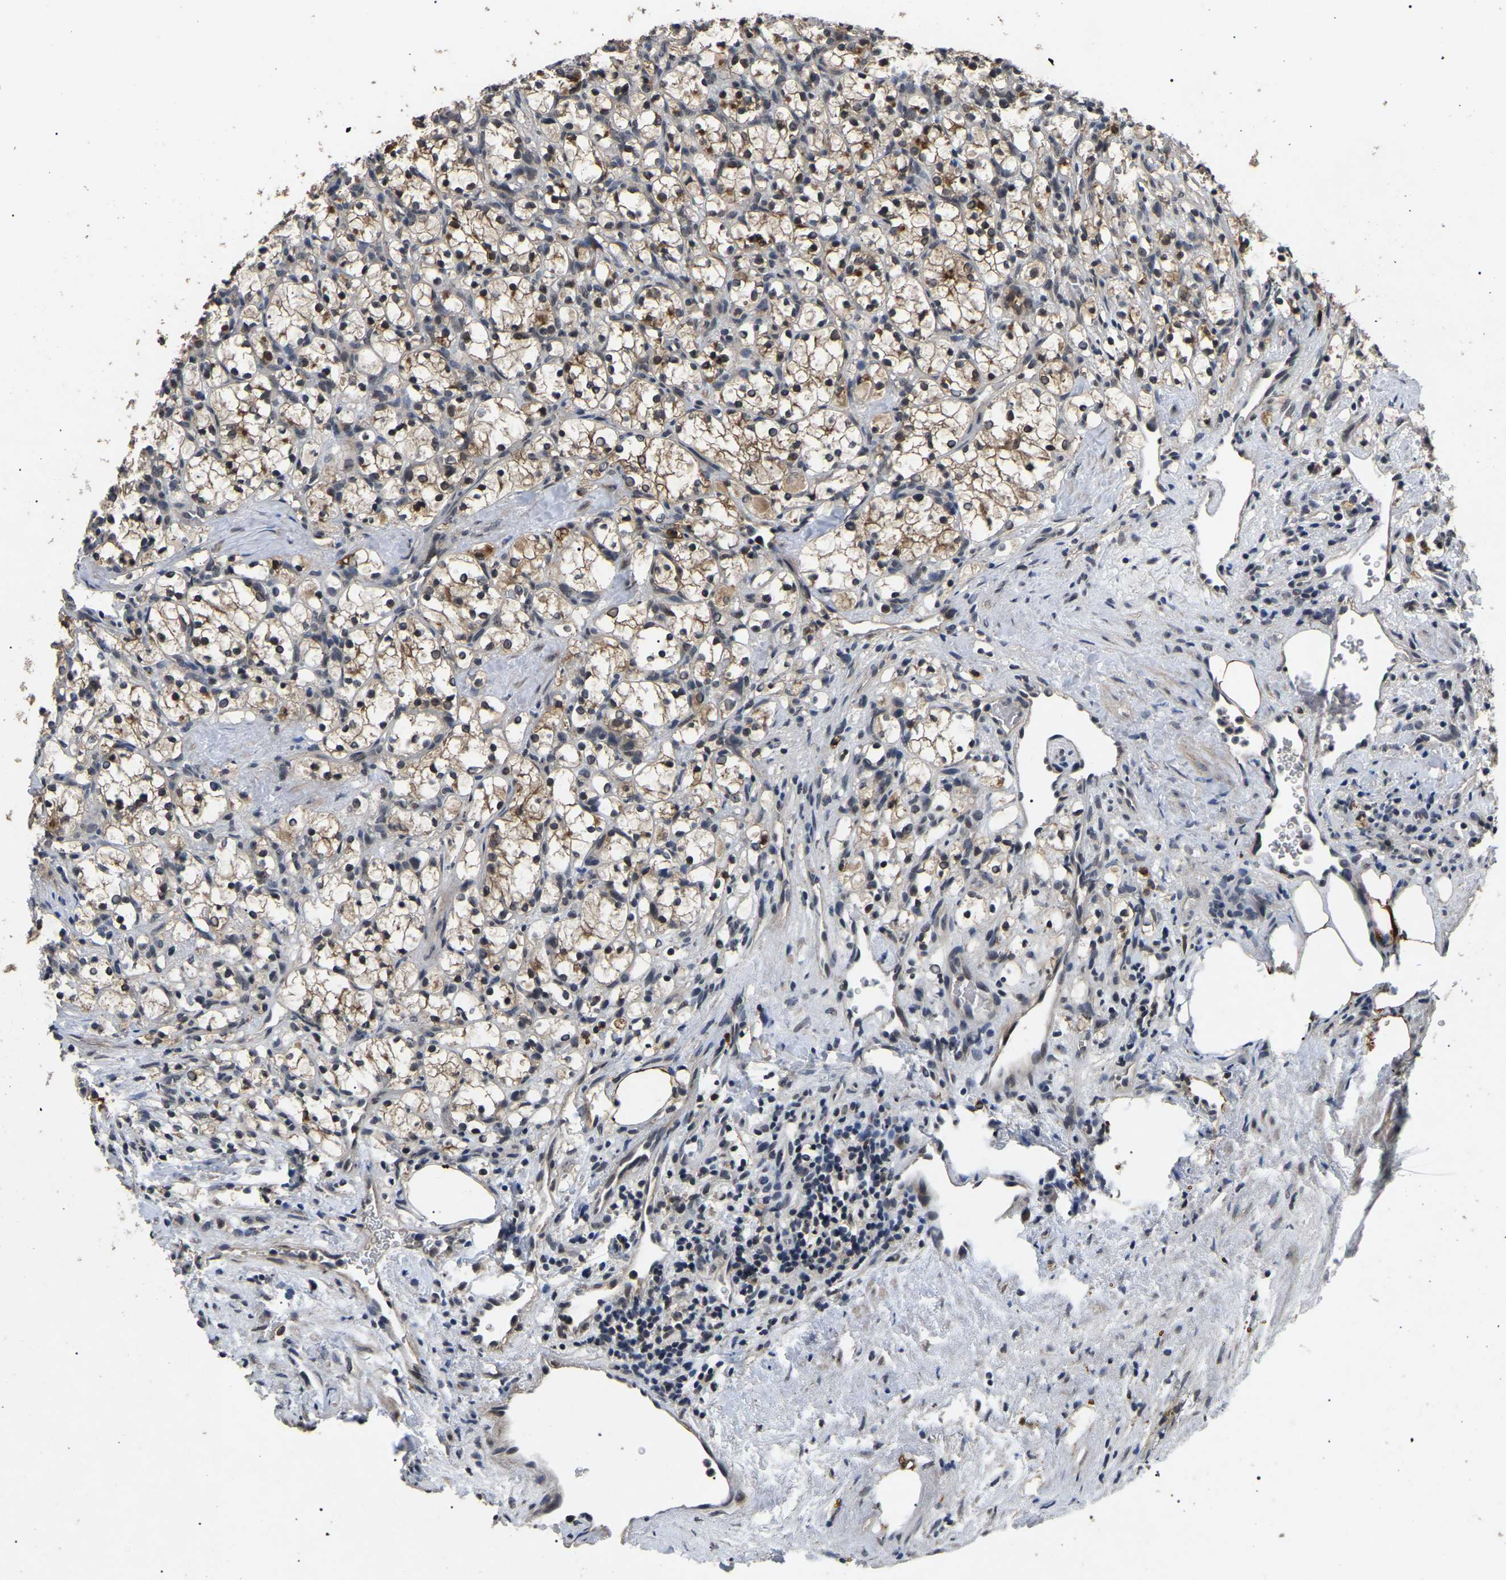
{"staining": {"intensity": "moderate", "quantity": ">75%", "location": "cytoplasmic/membranous"}, "tissue": "renal cancer", "cell_type": "Tumor cells", "image_type": "cancer", "snomed": [{"axis": "morphology", "description": "Adenocarcinoma, NOS"}, {"axis": "topography", "description": "Kidney"}], "caption": "A photomicrograph showing moderate cytoplasmic/membranous expression in about >75% of tumor cells in renal adenocarcinoma, as visualized by brown immunohistochemical staining.", "gene": "PPM1E", "patient": {"sex": "female", "age": 69}}